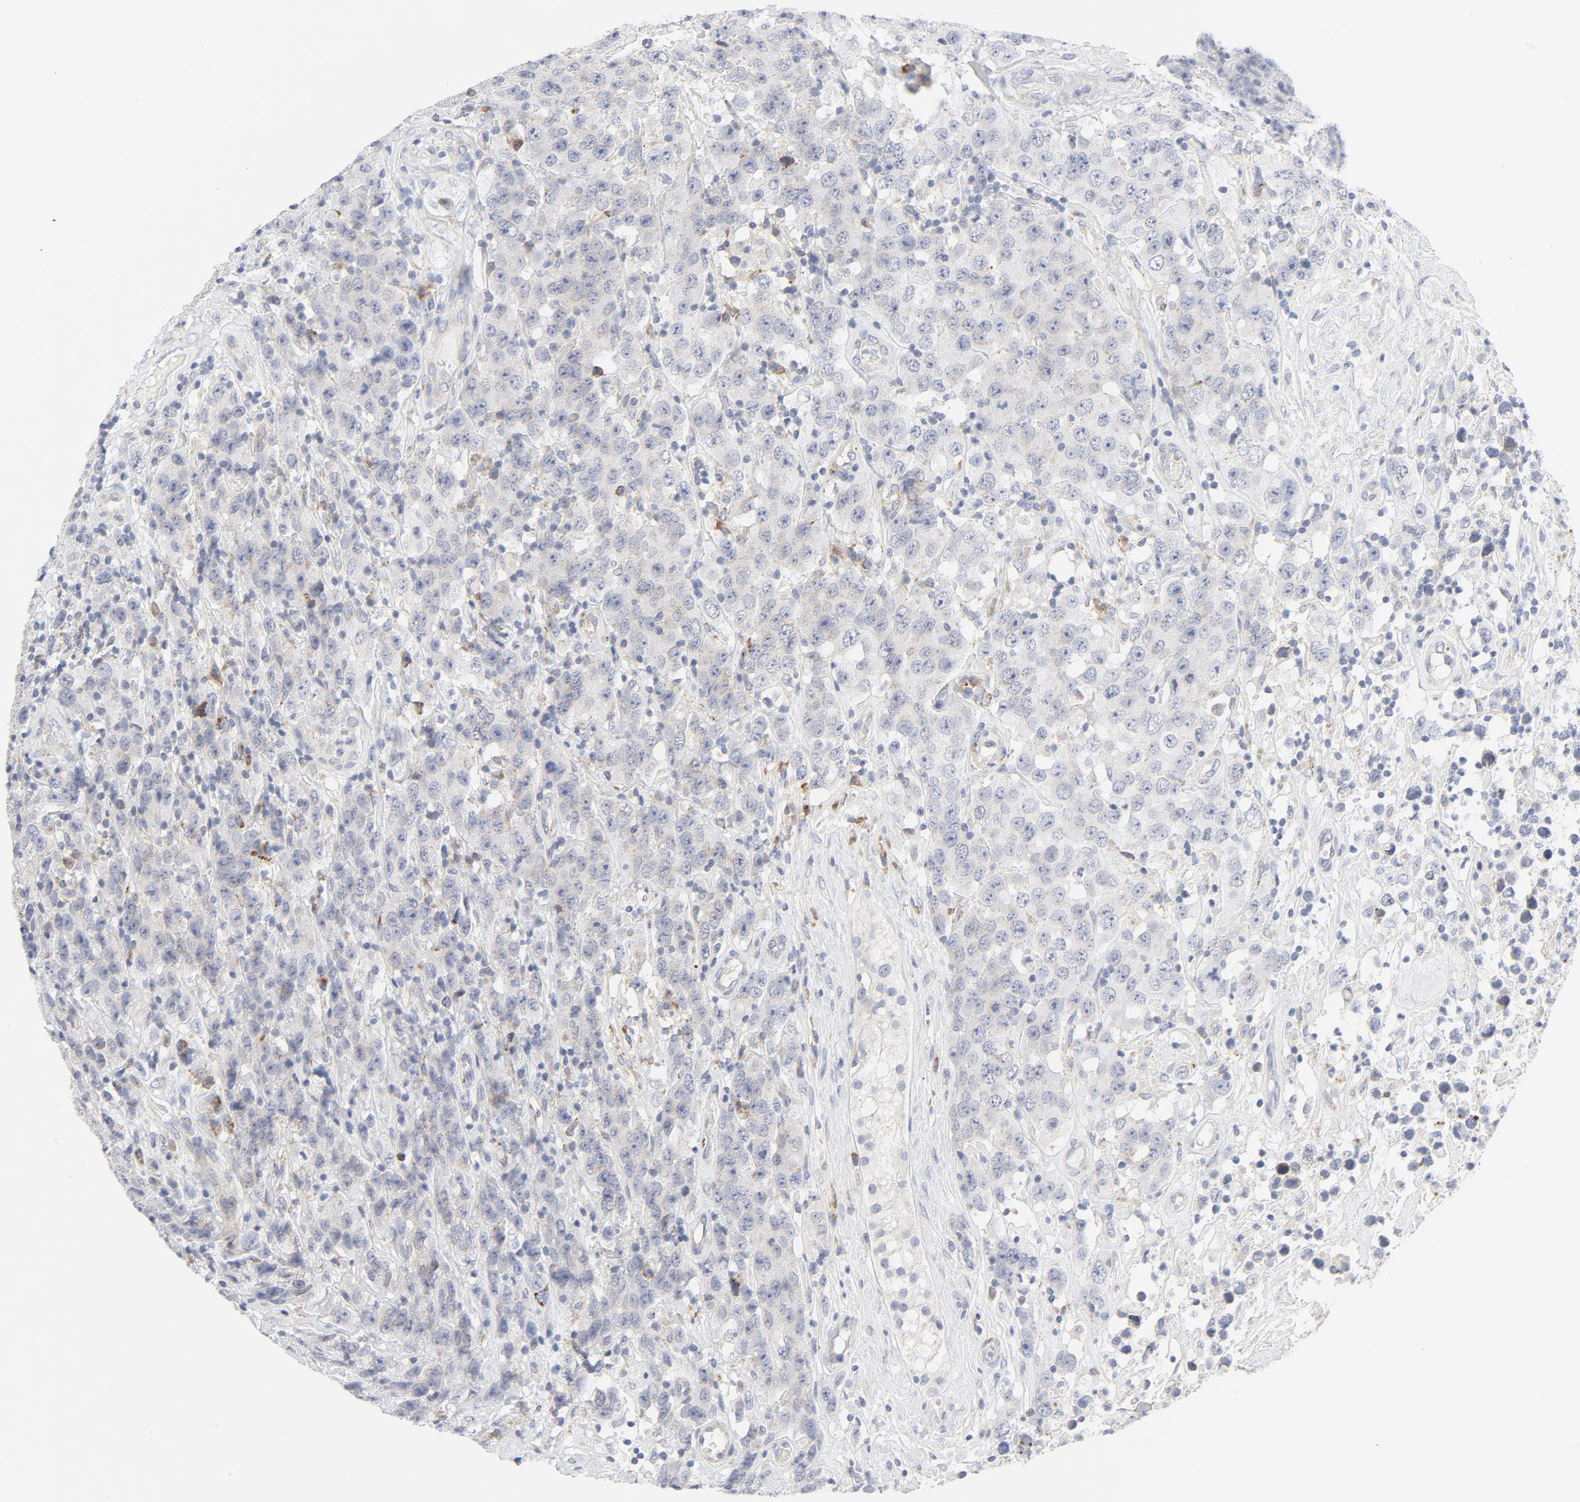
{"staining": {"intensity": "negative", "quantity": "none", "location": "none"}, "tissue": "testis cancer", "cell_type": "Tumor cells", "image_type": "cancer", "snomed": [{"axis": "morphology", "description": "Seminoma, NOS"}, {"axis": "topography", "description": "Testis"}], "caption": "Immunohistochemistry micrograph of testis cancer stained for a protein (brown), which shows no positivity in tumor cells.", "gene": "LRP6", "patient": {"sex": "male", "age": 52}}